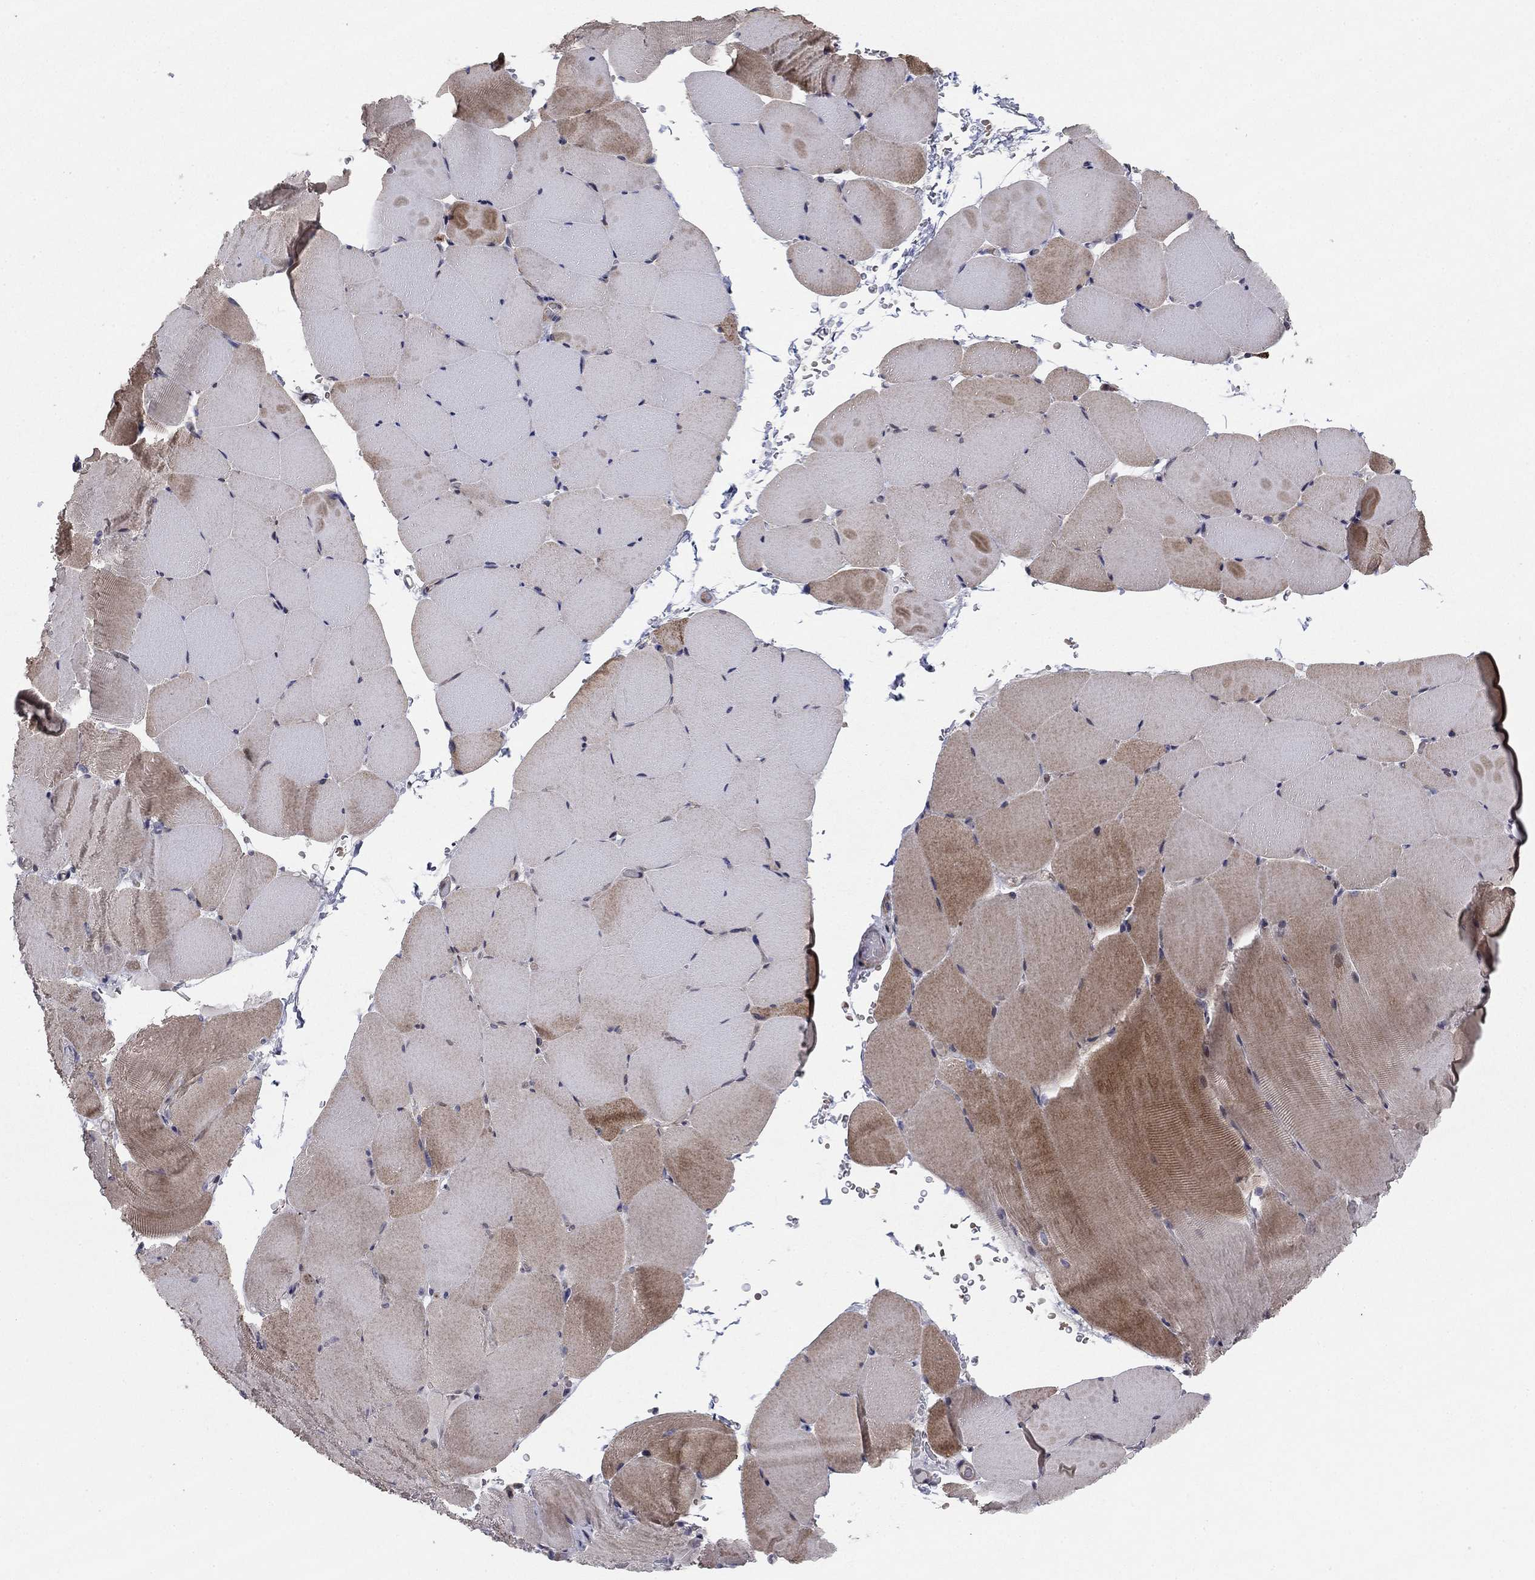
{"staining": {"intensity": "moderate", "quantity": "25%-75%", "location": "cytoplasmic/membranous"}, "tissue": "skeletal muscle", "cell_type": "Myocytes", "image_type": "normal", "snomed": [{"axis": "morphology", "description": "Normal tissue, NOS"}, {"axis": "topography", "description": "Skeletal muscle"}], "caption": "IHC histopathology image of normal skeletal muscle stained for a protein (brown), which displays medium levels of moderate cytoplasmic/membranous expression in about 25%-75% of myocytes.", "gene": "BCL11A", "patient": {"sex": "female", "age": 37}}